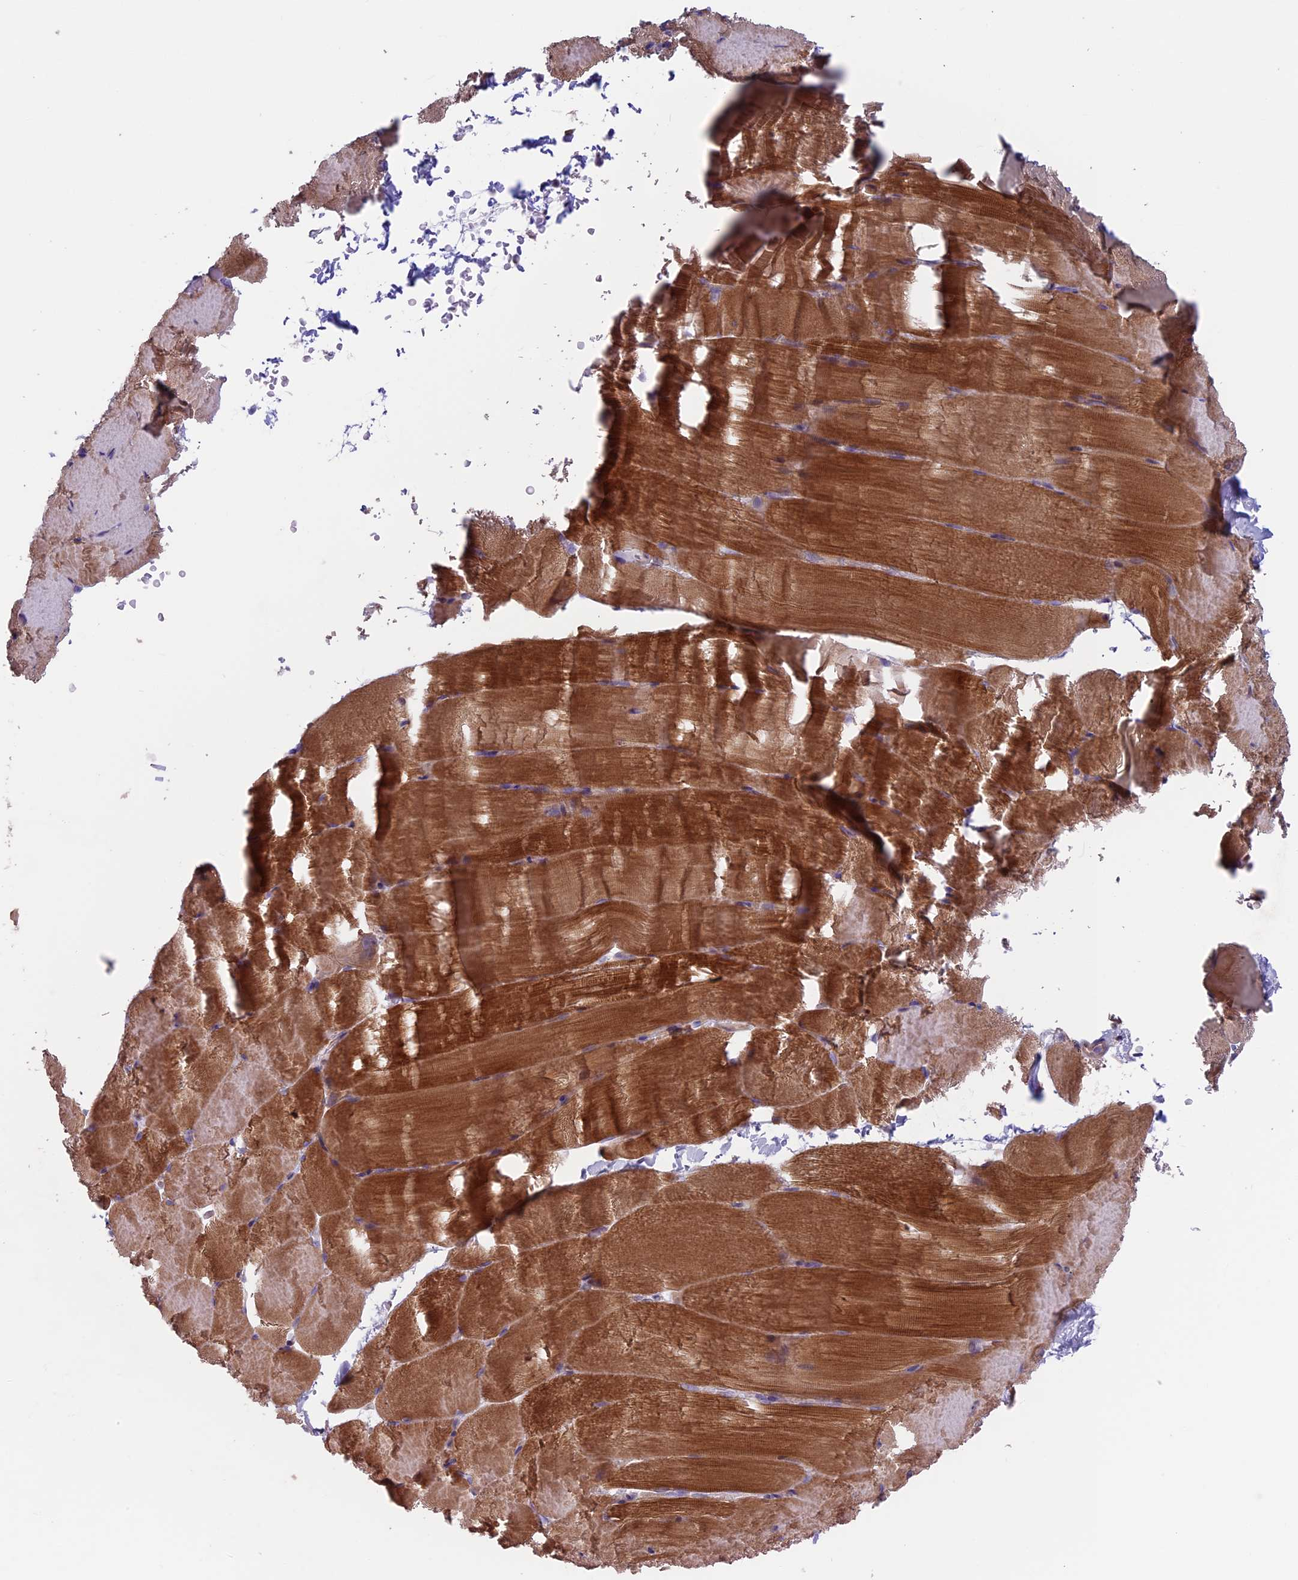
{"staining": {"intensity": "strong", "quantity": "25%-75%", "location": "cytoplasmic/membranous"}, "tissue": "skeletal muscle", "cell_type": "Myocytes", "image_type": "normal", "snomed": [{"axis": "morphology", "description": "Normal tissue, NOS"}, {"axis": "topography", "description": "Skeletal muscle"}, {"axis": "topography", "description": "Parathyroid gland"}], "caption": "High-power microscopy captured an immunohistochemistry histopathology image of unremarkable skeletal muscle, revealing strong cytoplasmic/membranous staining in approximately 25%-75% of myocytes. Nuclei are stained in blue.", "gene": "CNOT6L", "patient": {"sex": "female", "age": 37}}